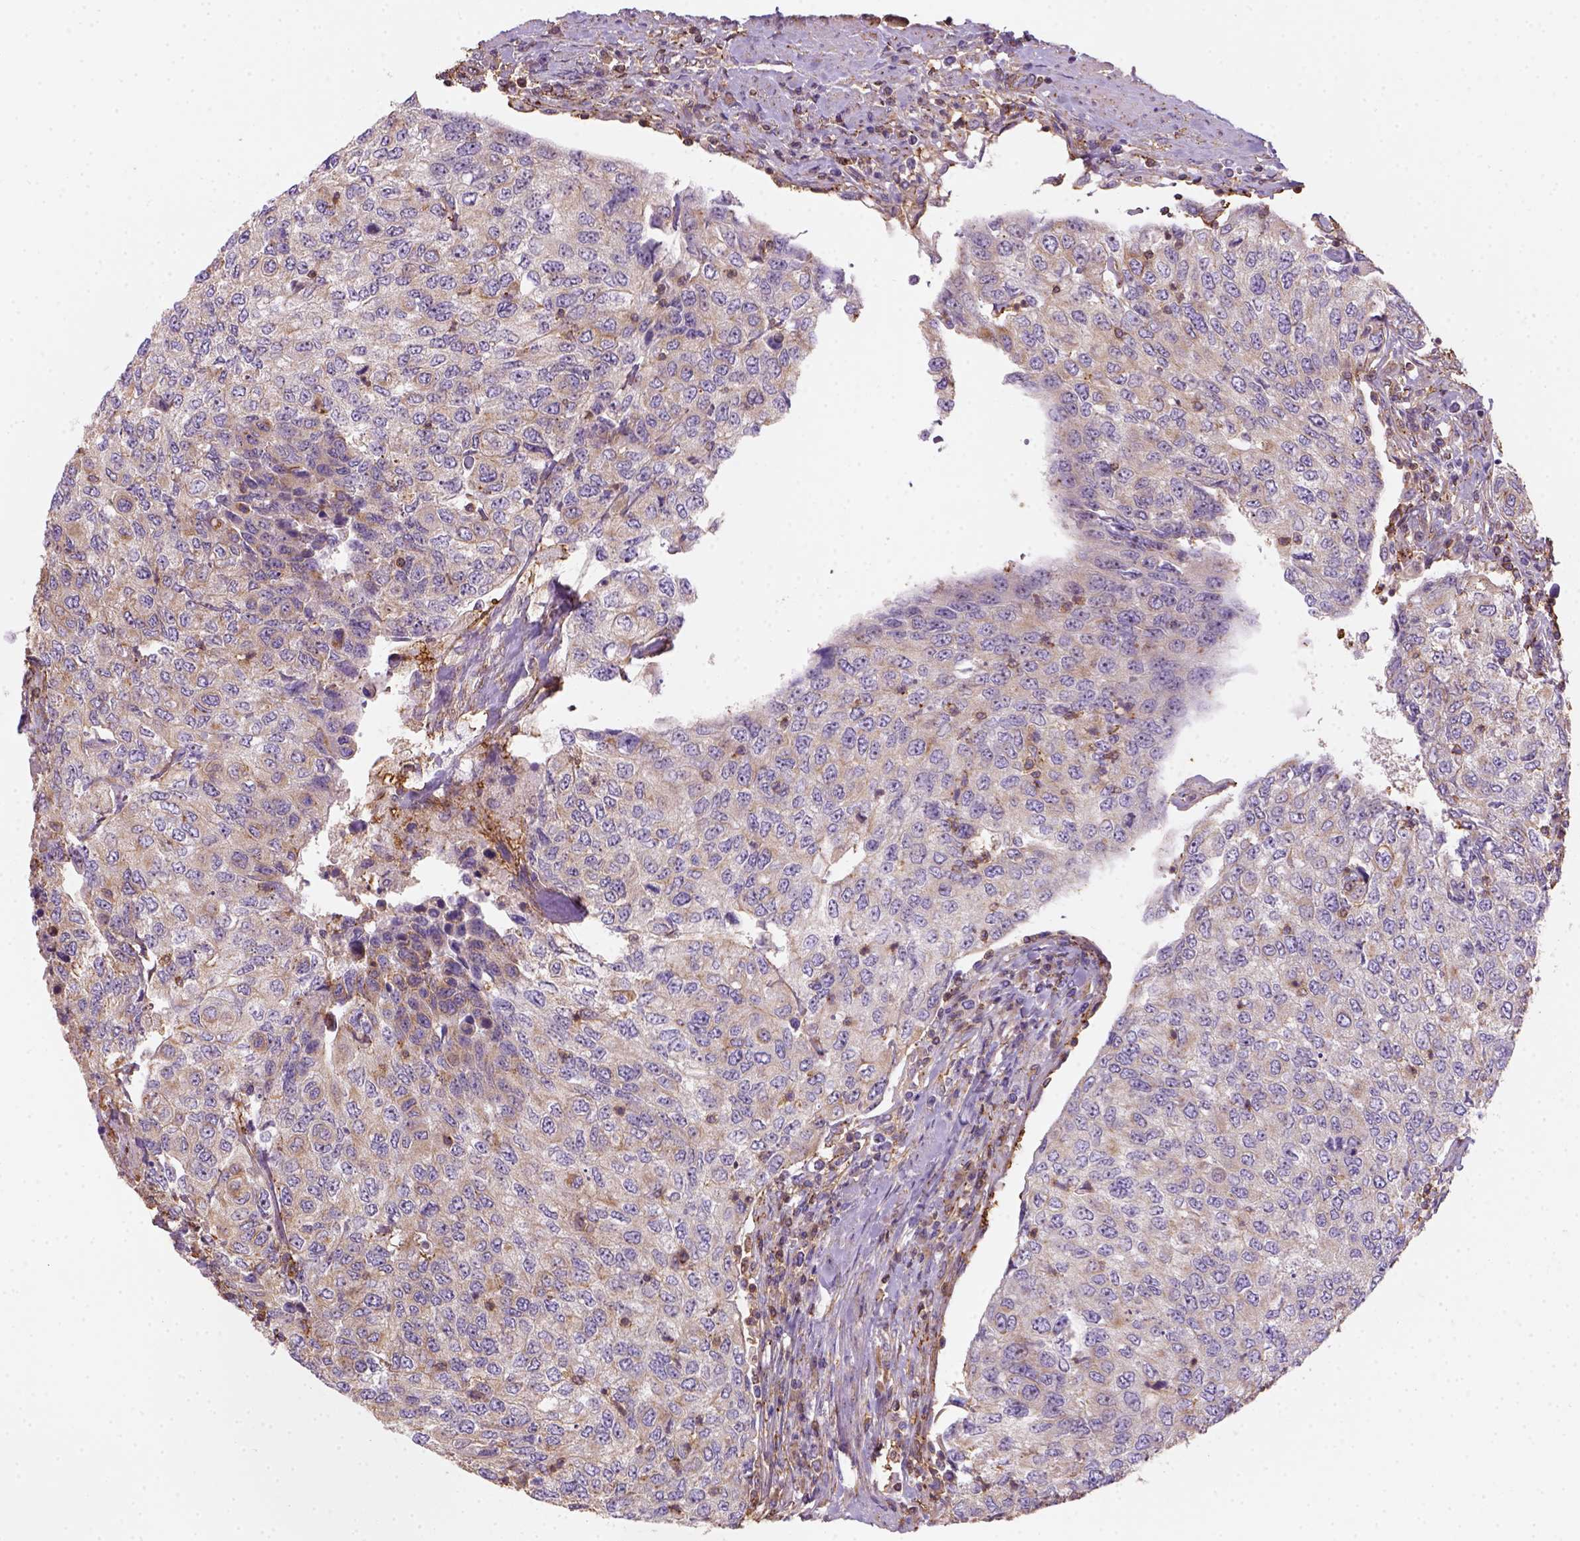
{"staining": {"intensity": "moderate", "quantity": "<25%", "location": "cytoplasmic/membranous"}, "tissue": "urothelial cancer", "cell_type": "Tumor cells", "image_type": "cancer", "snomed": [{"axis": "morphology", "description": "Urothelial carcinoma, High grade"}, {"axis": "topography", "description": "Urinary bladder"}], "caption": "Urothelial carcinoma (high-grade) tissue shows moderate cytoplasmic/membranous positivity in about <25% of tumor cells, visualized by immunohistochemistry.", "gene": "GPRC5D", "patient": {"sex": "female", "age": 78}}